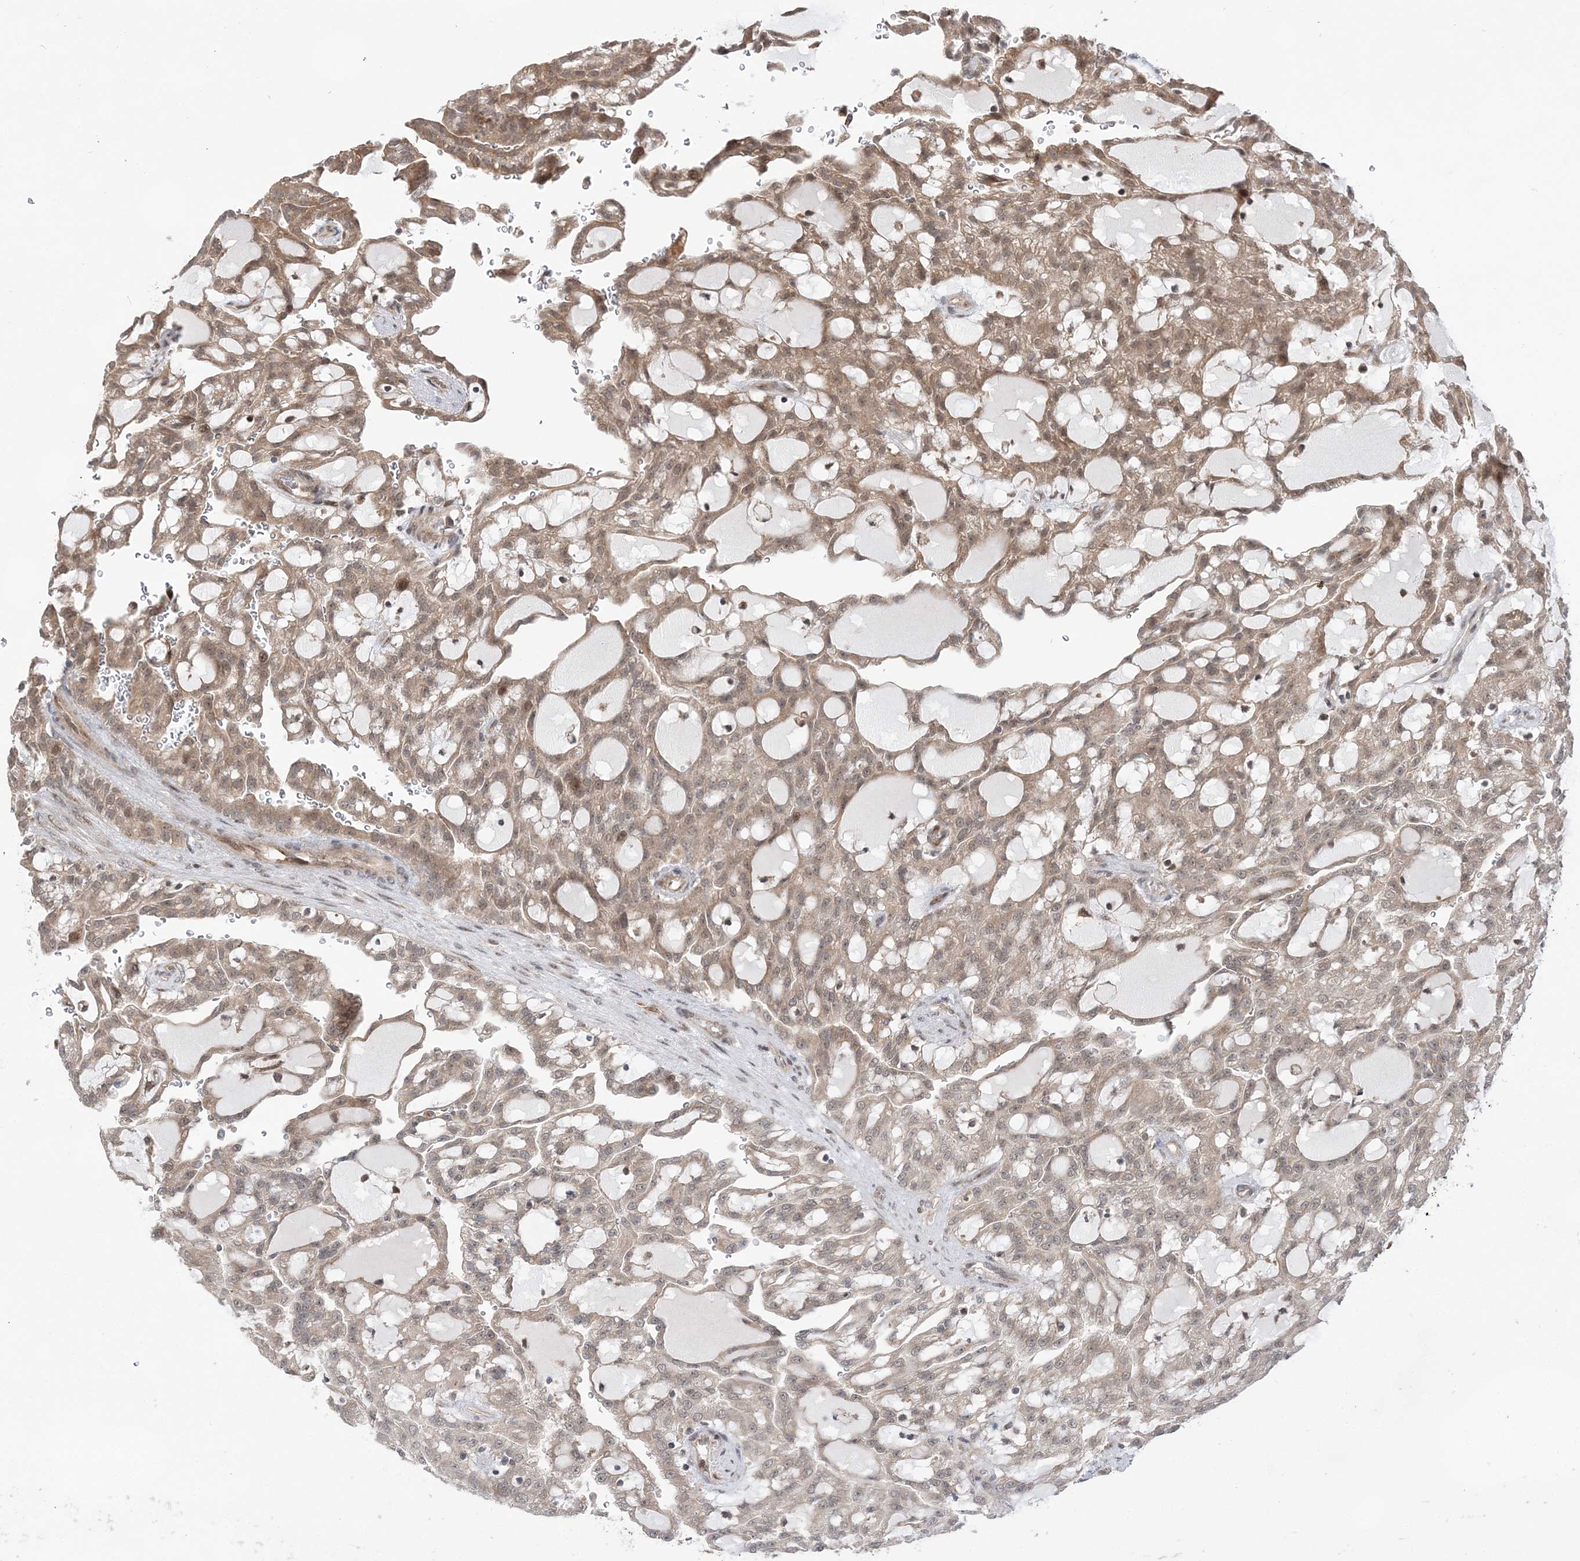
{"staining": {"intensity": "moderate", "quantity": "25%-75%", "location": "cytoplasmic/membranous,nuclear"}, "tissue": "renal cancer", "cell_type": "Tumor cells", "image_type": "cancer", "snomed": [{"axis": "morphology", "description": "Adenocarcinoma, NOS"}, {"axis": "topography", "description": "Kidney"}], "caption": "This is a photomicrograph of IHC staining of adenocarcinoma (renal), which shows moderate staining in the cytoplasmic/membranous and nuclear of tumor cells.", "gene": "ANAPC15", "patient": {"sex": "male", "age": 63}}